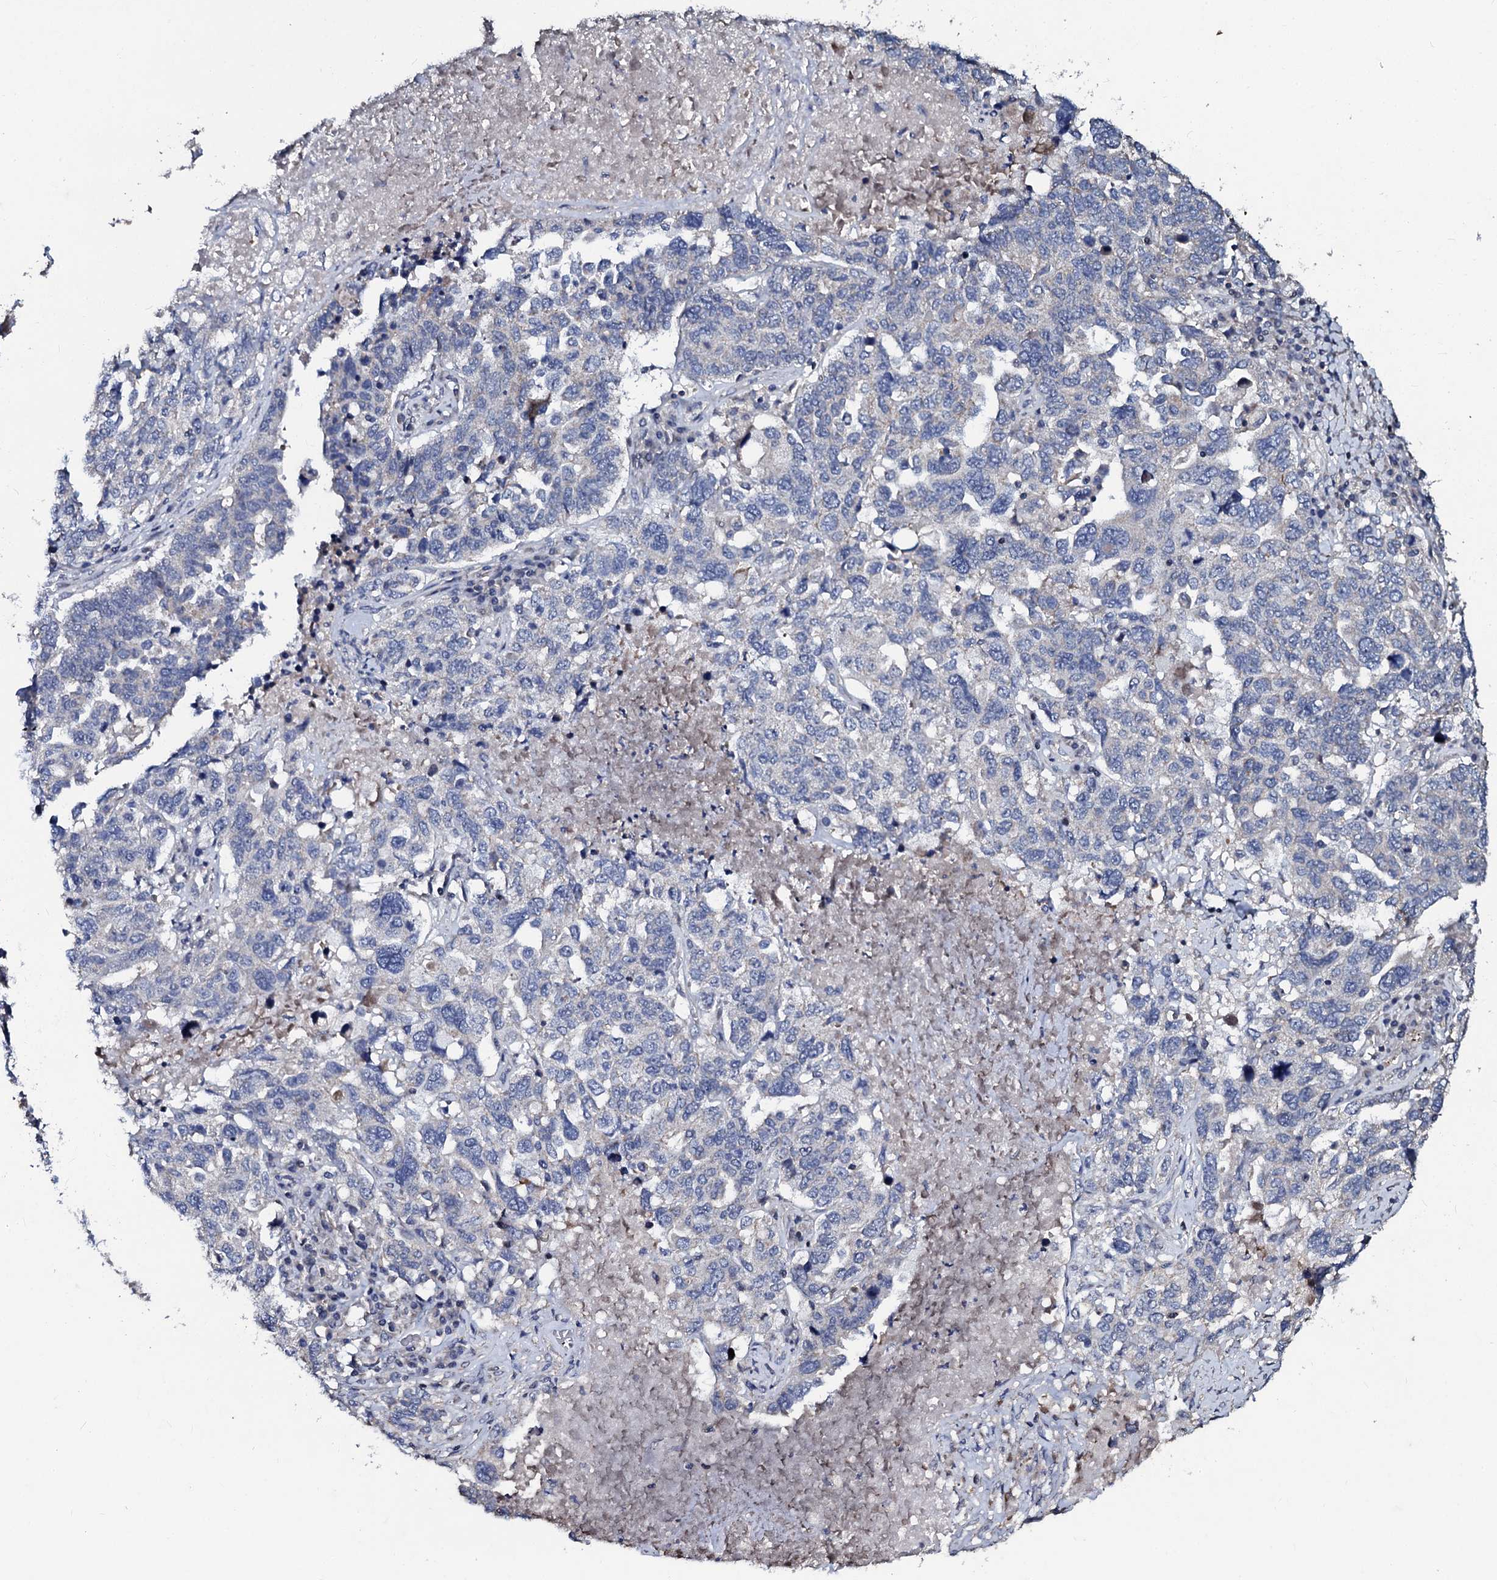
{"staining": {"intensity": "negative", "quantity": "none", "location": "none"}, "tissue": "ovarian cancer", "cell_type": "Tumor cells", "image_type": "cancer", "snomed": [{"axis": "morphology", "description": "Carcinoma, endometroid"}, {"axis": "topography", "description": "Ovary"}], "caption": "Immunohistochemistry of ovarian endometroid carcinoma shows no staining in tumor cells. The staining is performed using DAB brown chromogen with nuclei counter-stained in using hematoxylin.", "gene": "SLC37A4", "patient": {"sex": "female", "age": 62}}